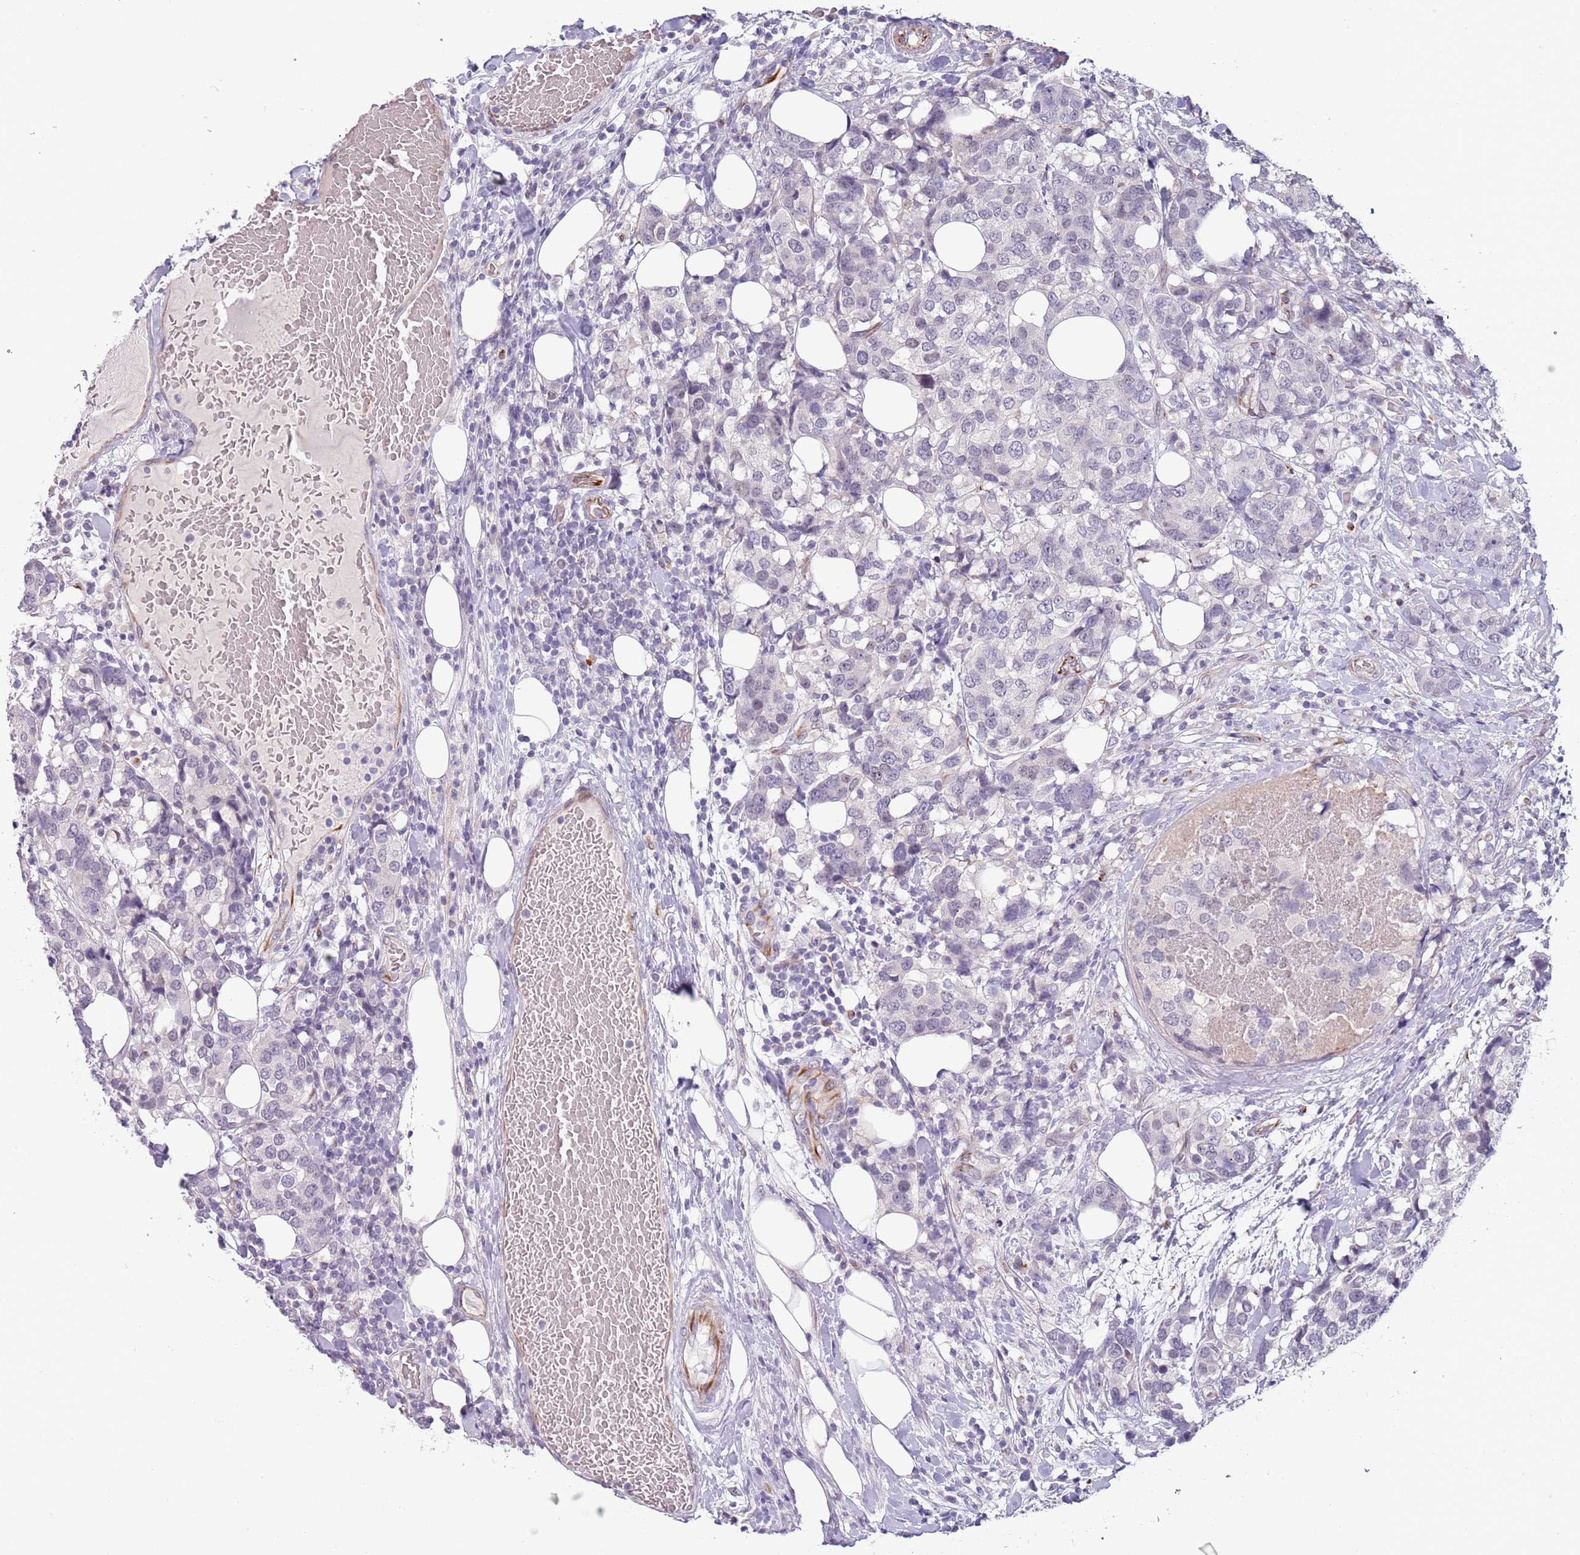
{"staining": {"intensity": "negative", "quantity": "none", "location": "none"}, "tissue": "breast cancer", "cell_type": "Tumor cells", "image_type": "cancer", "snomed": [{"axis": "morphology", "description": "Lobular carcinoma"}, {"axis": "topography", "description": "Breast"}], "caption": "Tumor cells show no significant protein expression in lobular carcinoma (breast).", "gene": "NBPF3", "patient": {"sex": "female", "age": 59}}